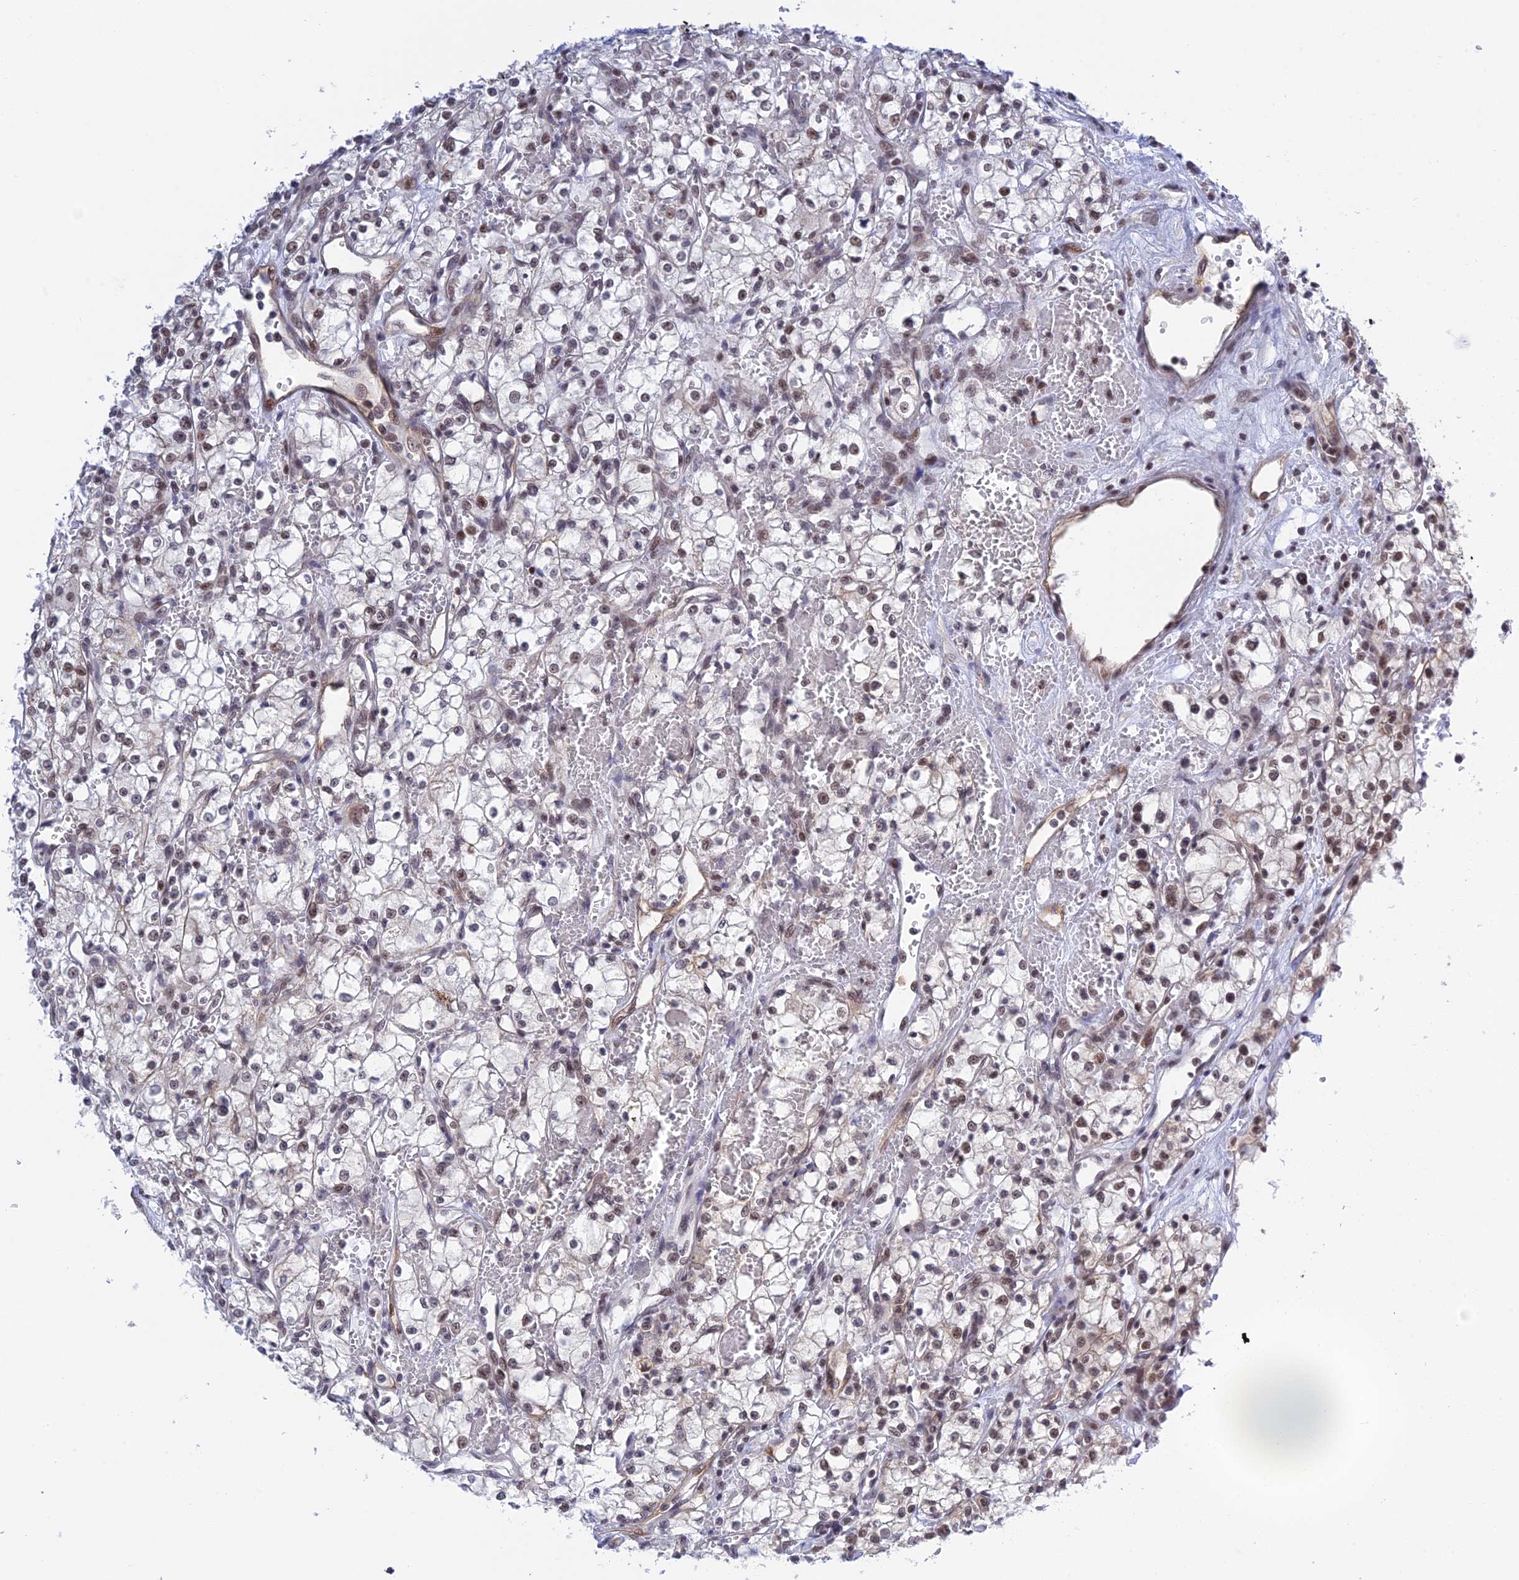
{"staining": {"intensity": "weak", "quantity": "<25%", "location": "nuclear"}, "tissue": "renal cancer", "cell_type": "Tumor cells", "image_type": "cancer", "snomed": [{"axis": "morphology", "description": "Adenocarcinoma, NOS"}, {"axis": "topography", "description": "Kidney"}], "caption": "DAB (3,3'-diaminobenzidine) immunohistochemical staining of renal cancer (adenocarcinoma) displays no significant staining in tumor cells.", "gene": "TCEA1", "patient": {"sex": "male", "age": 59}}